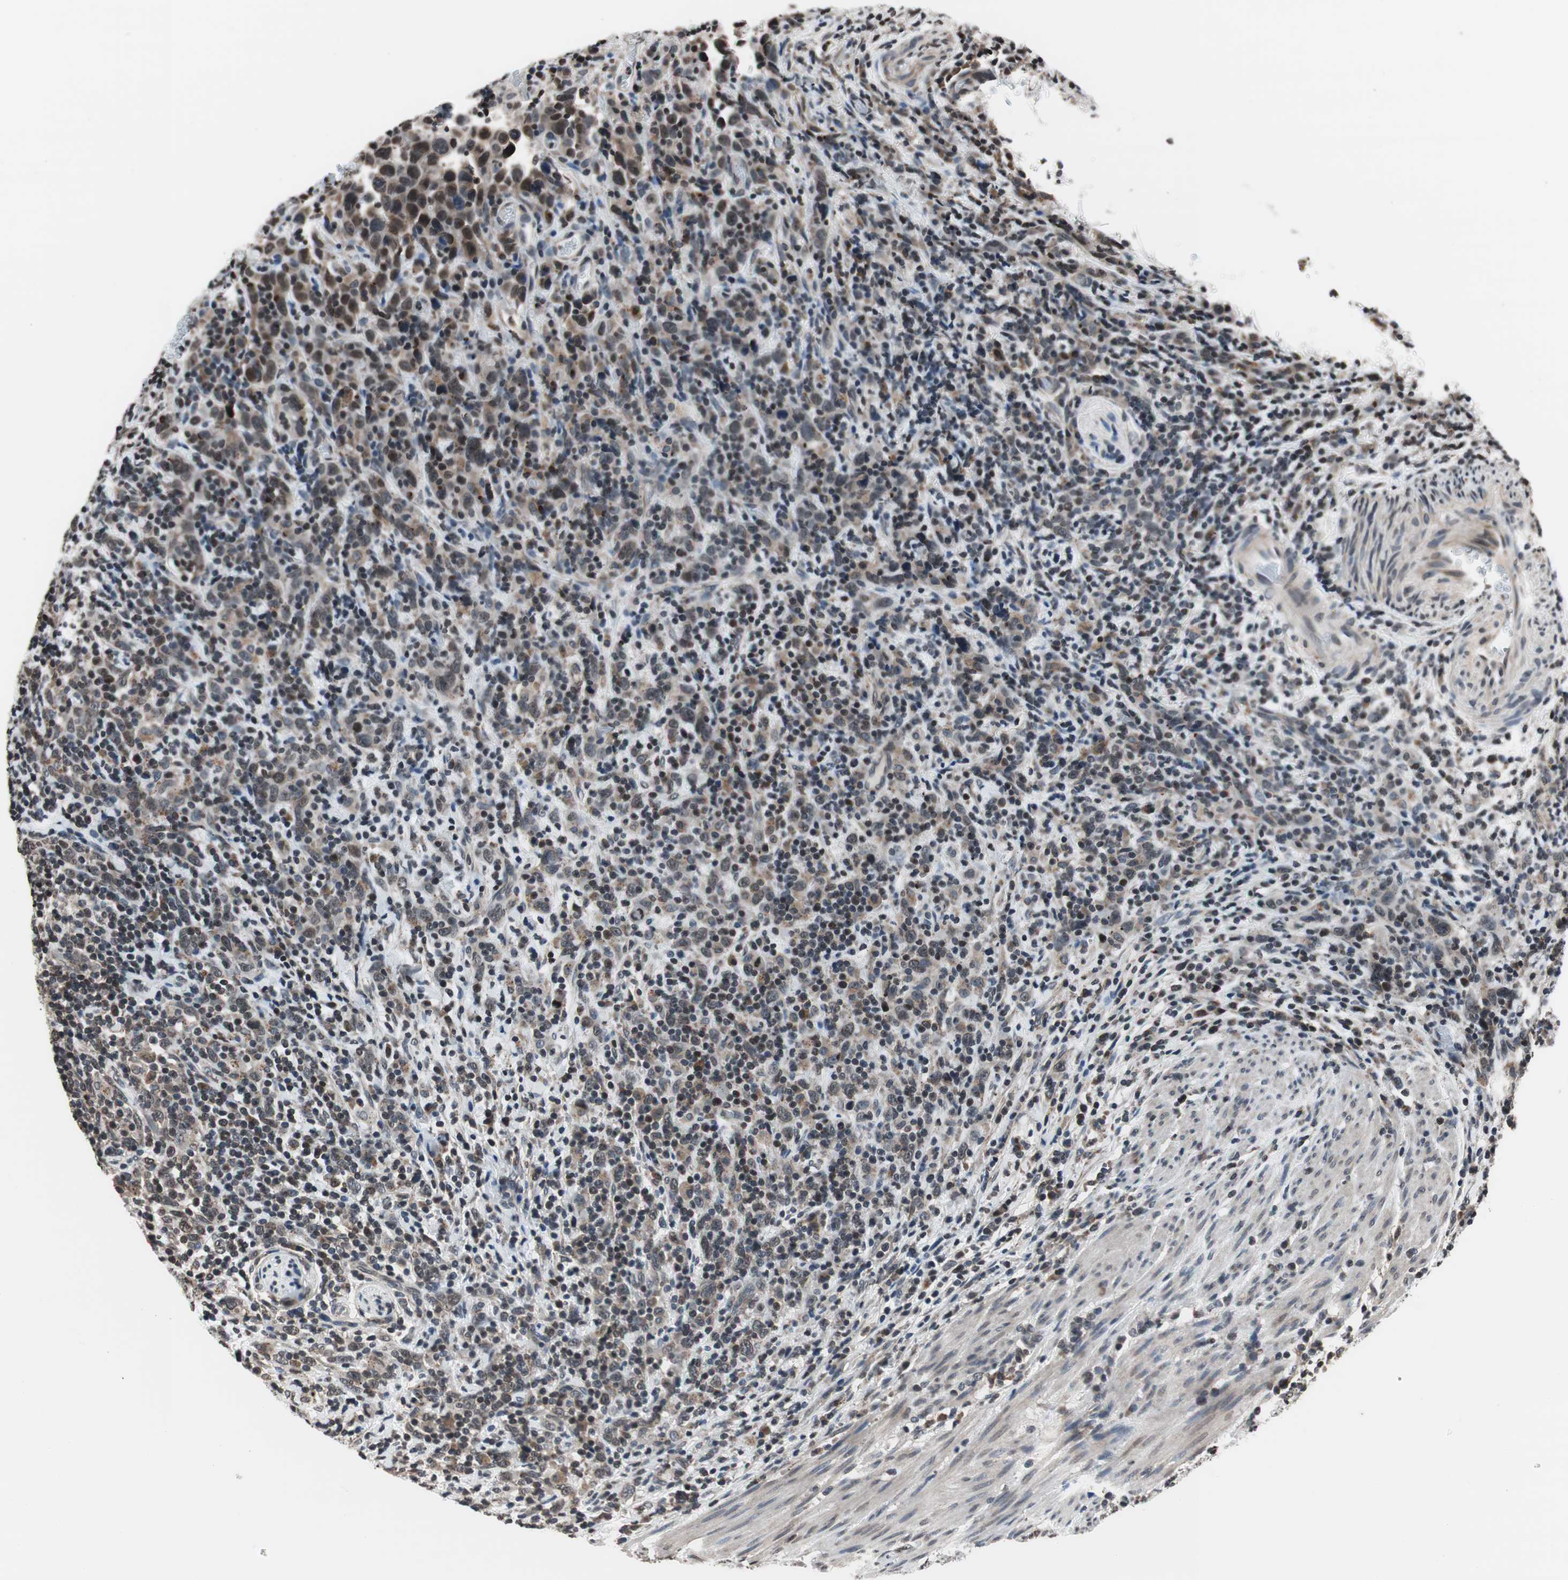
{"staining": {"intensity": "moderate", "quantity": "<25%", "location": "nuclear"}, "tissue": "urothelial cancer", "cell_type": "Tumor cells", "image_type": "cancer", "snomed": [{"axis": "morphology", "description": "Urothelial carcinoma, High grade"}, {"axis": "topography", "description": "Urinary bladder"}], "caption": "High-power microscopy captured an immunohistochemistry (IHC) histopathology image of urothelial cancer, revealing moderate nuclear staining in about <25% of tumor cells.", "gene": "RFC1", "patient": {"sex": "male", "age": 61}}